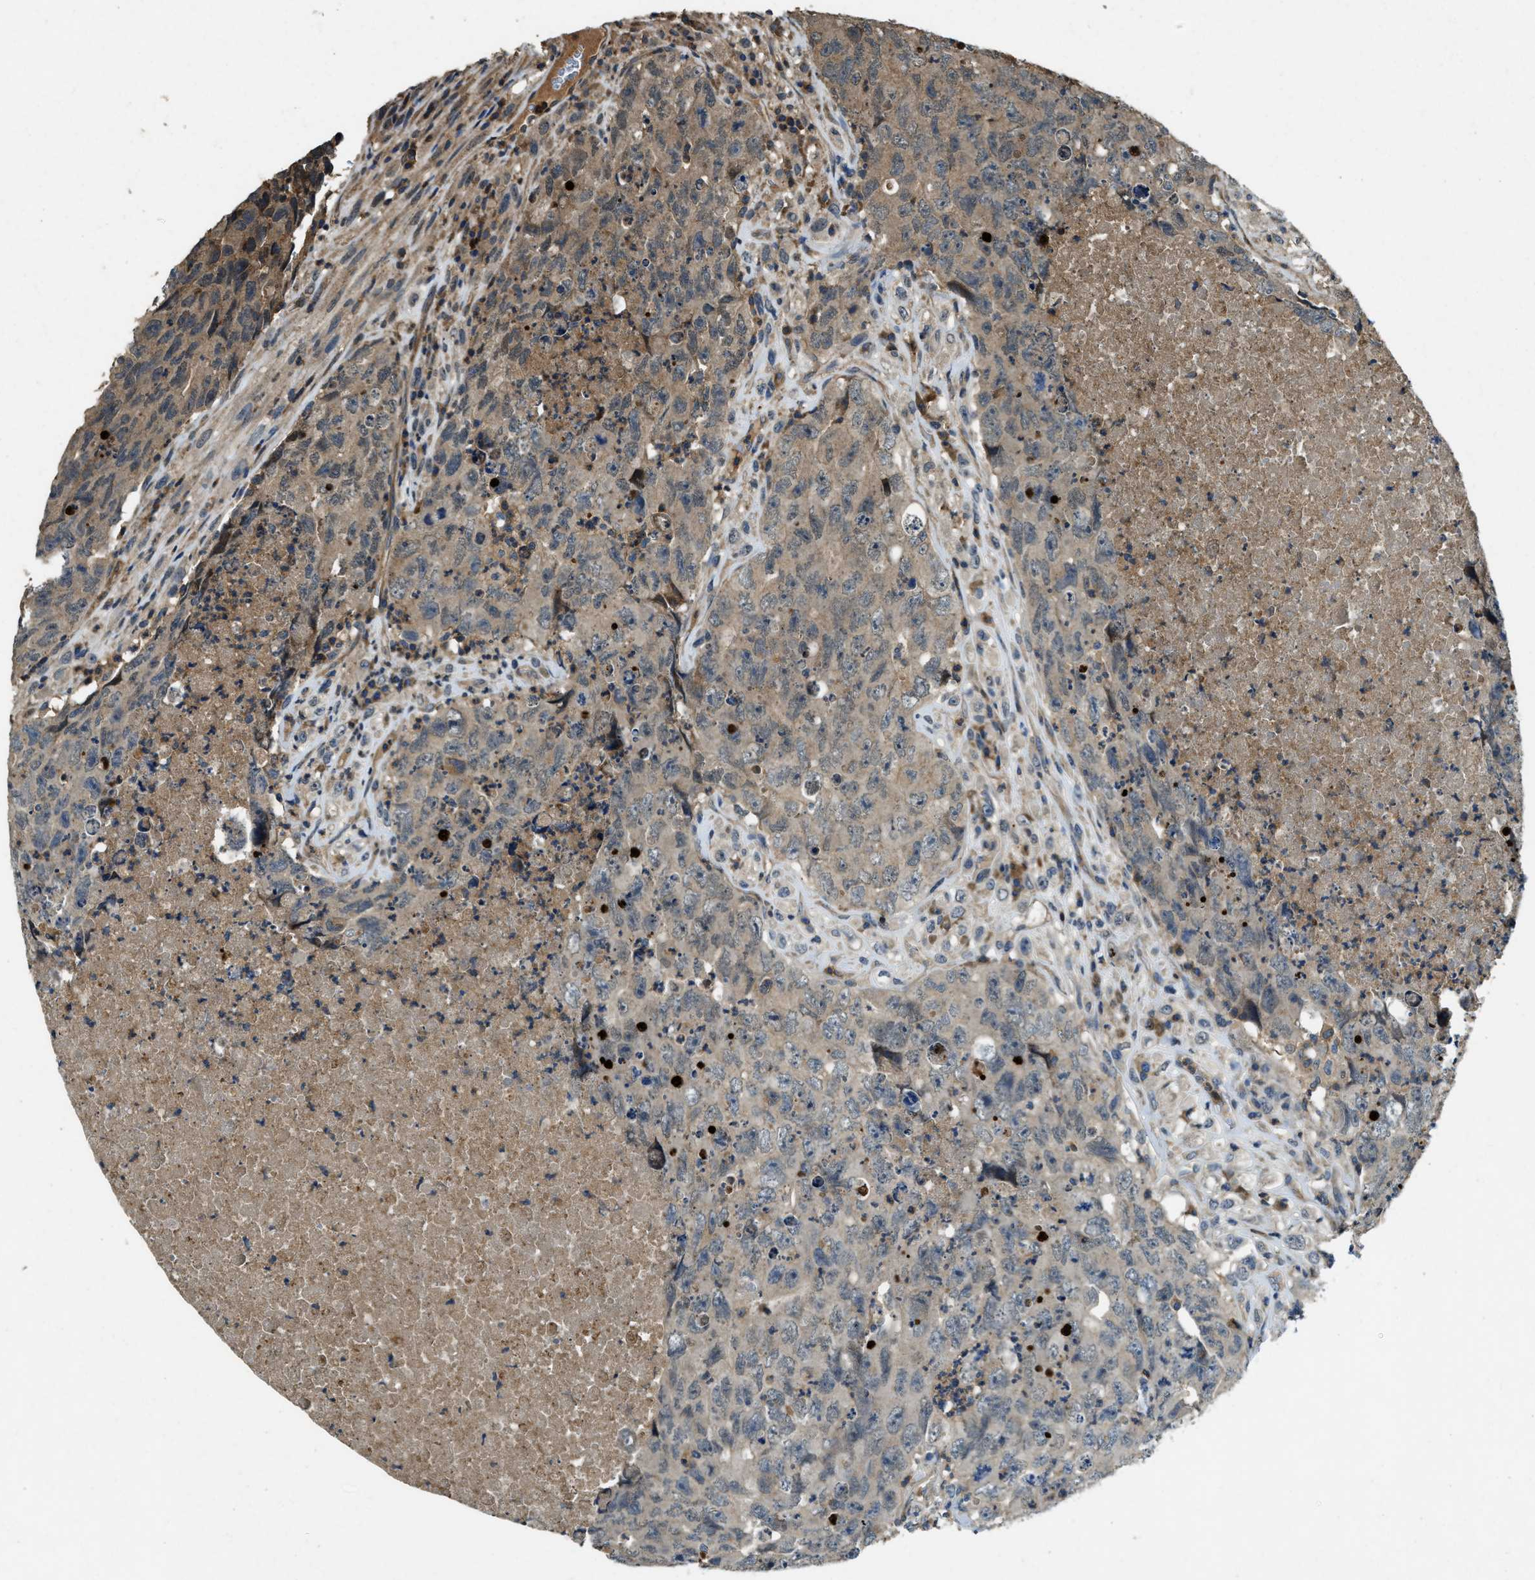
{"staining": {"intensity": "weak", "quantity": "25%-75%", "location": "cytoplasmic/membranous"}, "tissue": "testis cancer", "cell_type": "Tumor cells", "image_type": "cancer", "snomed": [{"axis": "morphology", "description": "Carcinoma, Embryonal, NOS"}, {"axis": "topography", "description": "Testis"}], "caption": "Testis cancer stained with a brown dye reveals weak cytoplasmic/membranous positive positivity in approximately 25%-75% of tumor cells.", "gene": "ATP8B1", "patient": {"sex": "male", "age": 32}}